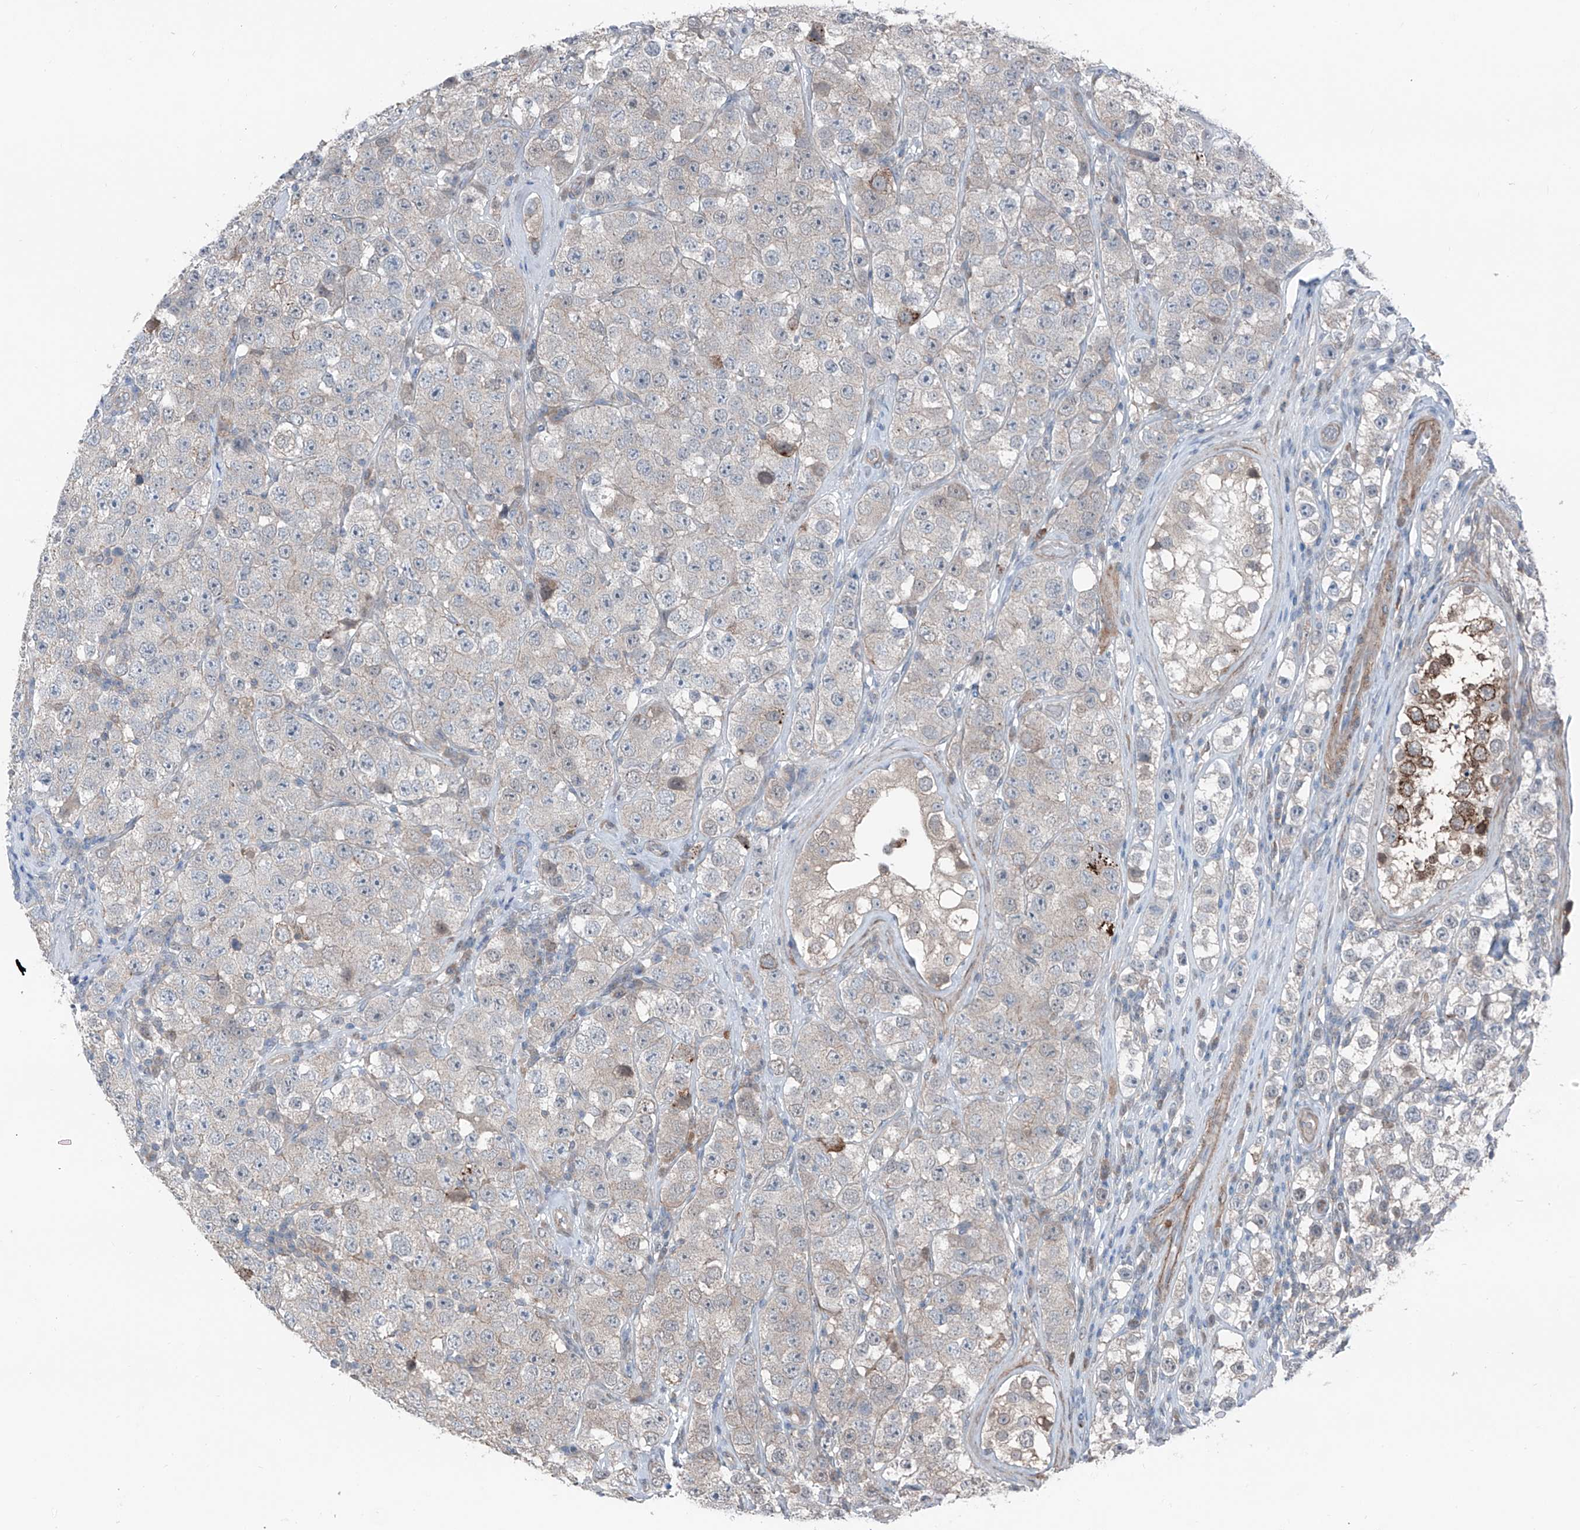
{"staining": {"intensity": "negative", "quantity": "none", "location": "none"}, "tissue": "testis cancer", "cell_type": "Tumor cells", "image_type": "cancer", "snomed": [{"axis": "morphology", "description": "Seminoma, NOS"}, {"axis": "morphology", "description": "Carcinoma, Embryonal, NOS"}, {"axis": "topography", "description": "Testis"}], "caption": "The photomicrograph reveals no staining of tumor cells in testis cancer (embryonal carcinoma).", "gene": "HSPB11", "patient": {"sex": "male", "age": 28}}